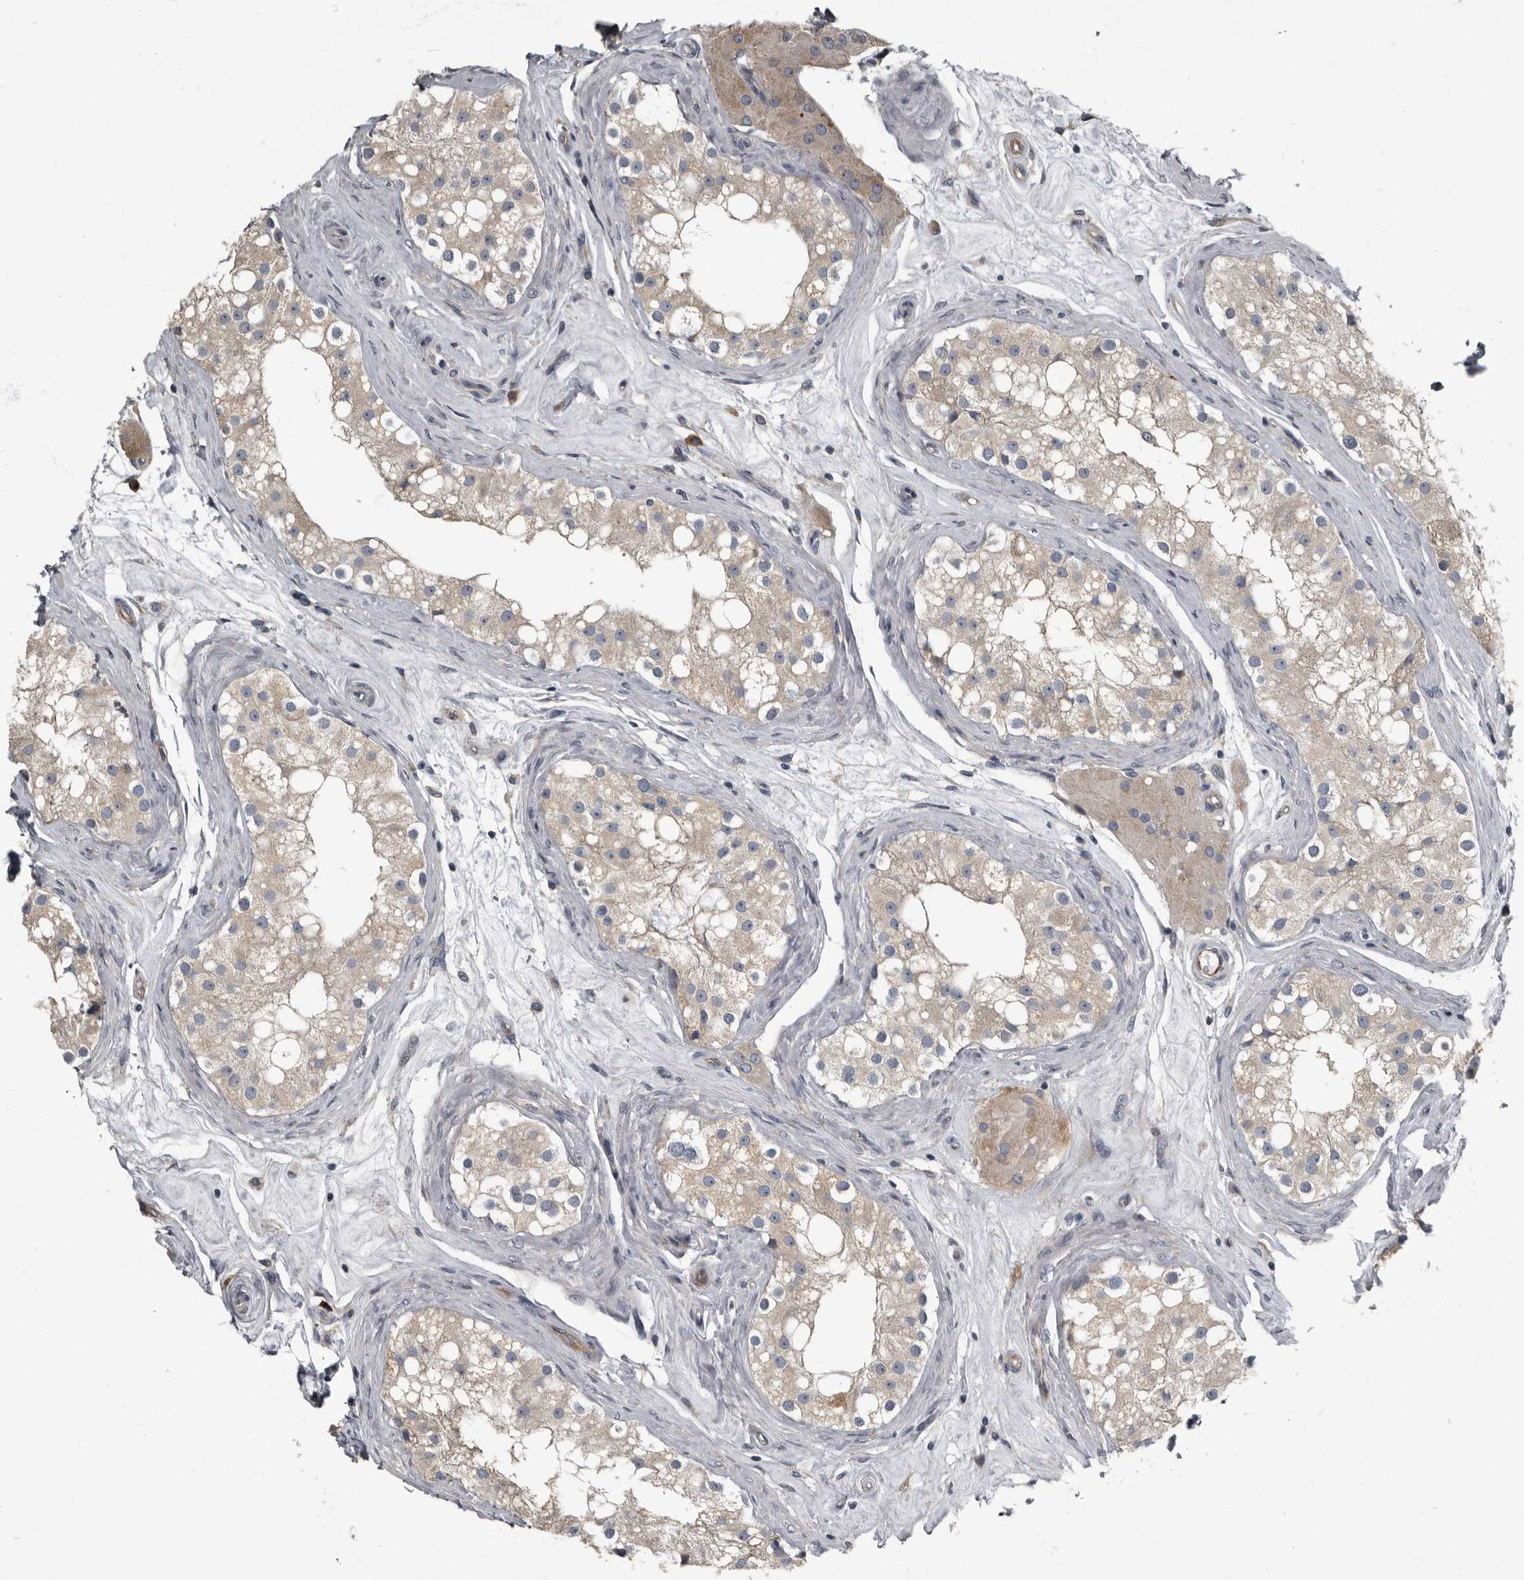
{"staining": {"intensity": "weak", "quantity": "25%-75%", "location": "cytoplasmic/membranous"}, "tissue": "testis", "cell_type": "Cells in seminiferous ducts", "image_type": "normal", "snomed": [{"axis": "morphology", "description": "Normal tissue, NOS"}, {"axis": "topography", "description": "Testis"}], "caption": "Weak cytoplasmic/membranous protein positivity is identified in about 25%-75% of cells in seminiferous ducts in testis.", "gene": "TPD52L1", "patient": {"sex": "male", "age": 84}}